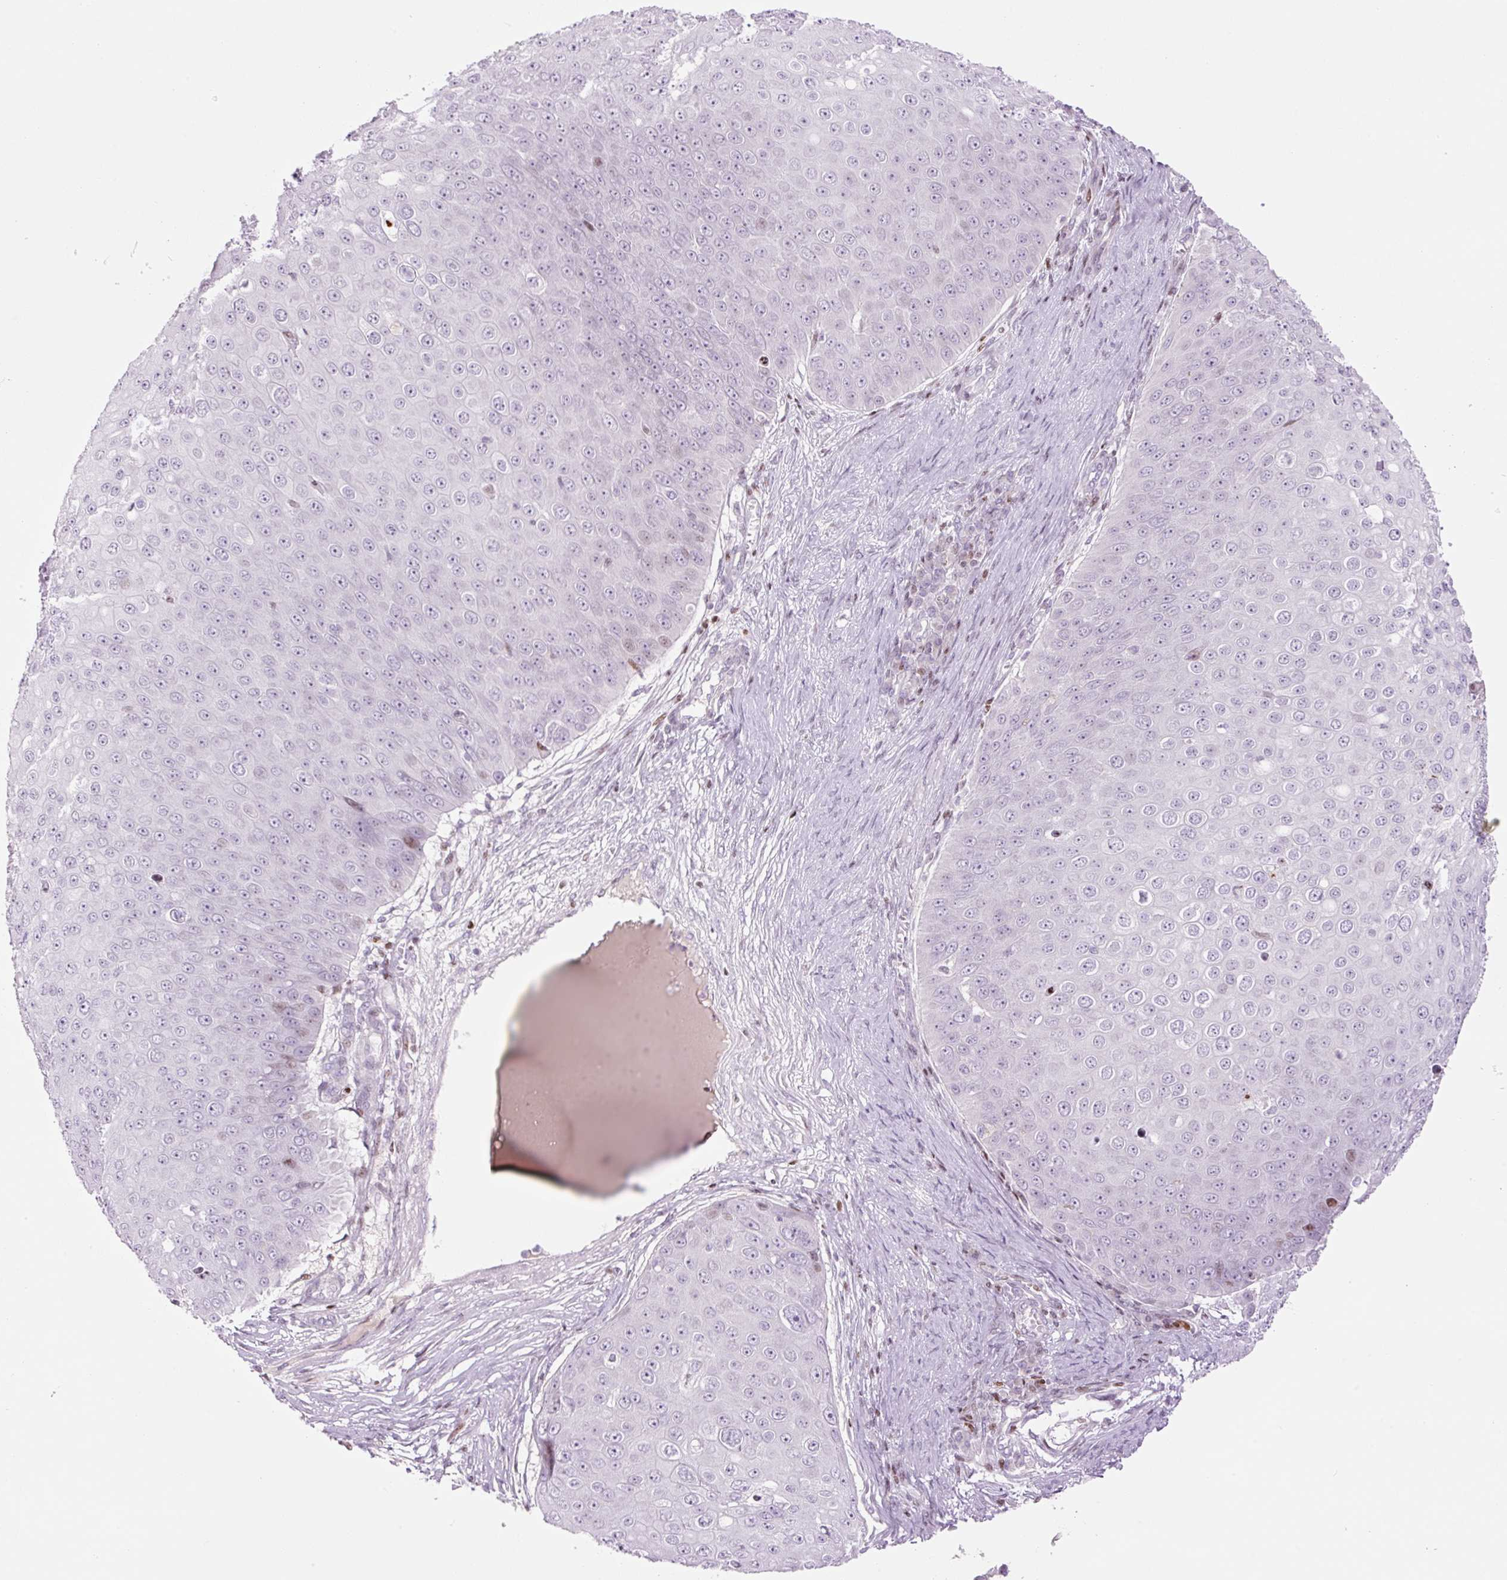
{"staining": {"intensity": "moderate", "quantity": "<25%", "location": "nuclear"}, "tissue": "skin cancer", "cell_type": "Tumor cells", "image_type": "cancer", "snomed": [{"axis": "morphology", "description": "Squamous cell carcinoma, NOS"}, {"axis": "topography", "description": "Skin"}], "caption": "Immunohistochemistry (IHC) of human skin cancer (squamous cell carcinoma) reveals low levels of moderate nuclear staining in approximately <25% of tumor cells.", "gene": "TMEM177", "patient": {"sex": "male", "age": 71}}